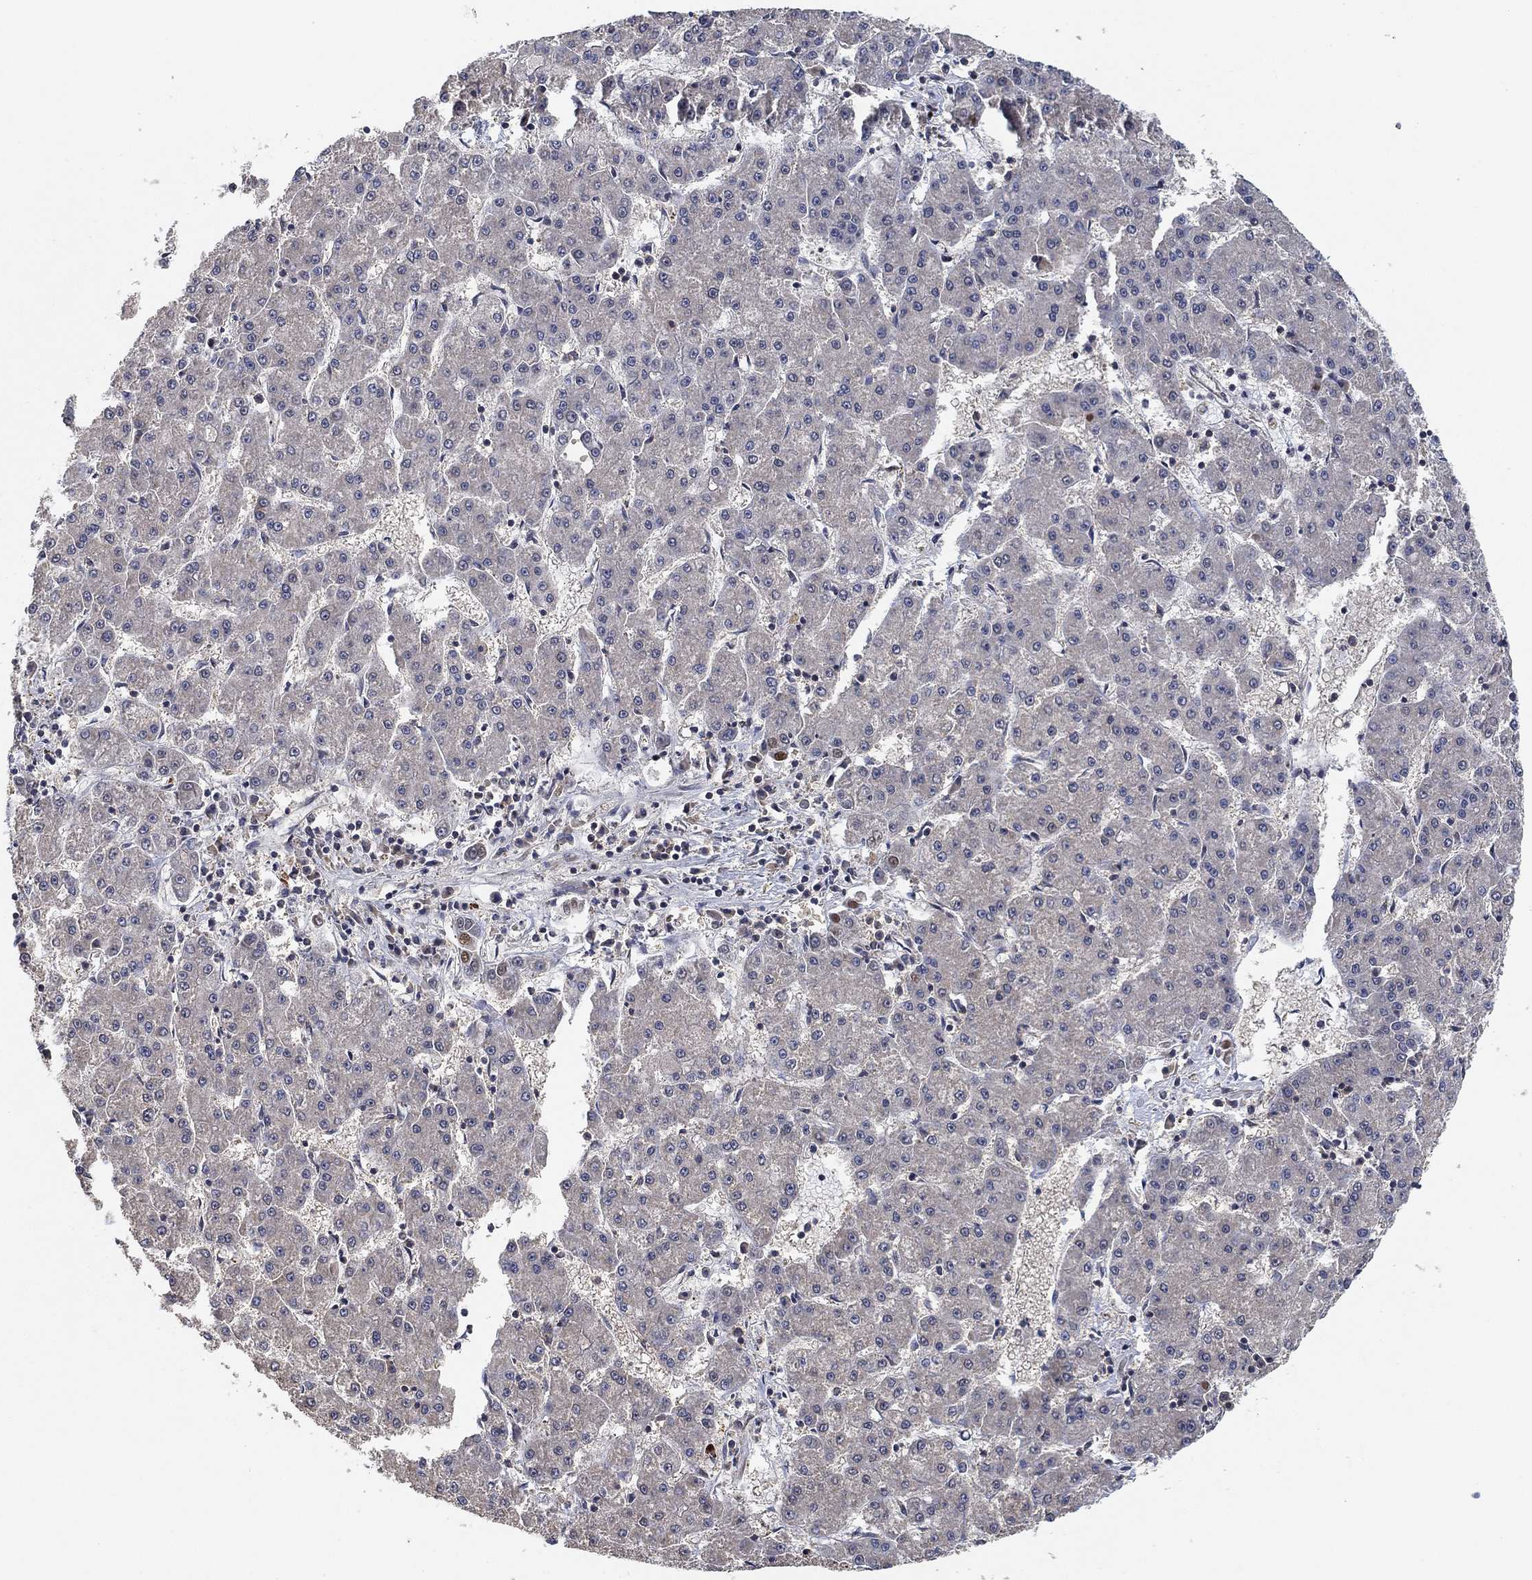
{"staining": {"intensity": "negative", "quantity": "none", "location": "none"}, "tissue": "liver cancer", "cell_type": "Tumor cells", "image_type": "cancer", "snomed": [{"axis": "morphology", "description": "Carcinoma, Hepatocellular, NOS"}, {"axis": "topography", "description": "Liver"}], "caption": "The micrograph shows no significant positivity in tumor cells of liver cancer.", "gene": "CCDC43", "patient": {"sex": "male", "age": 73}}